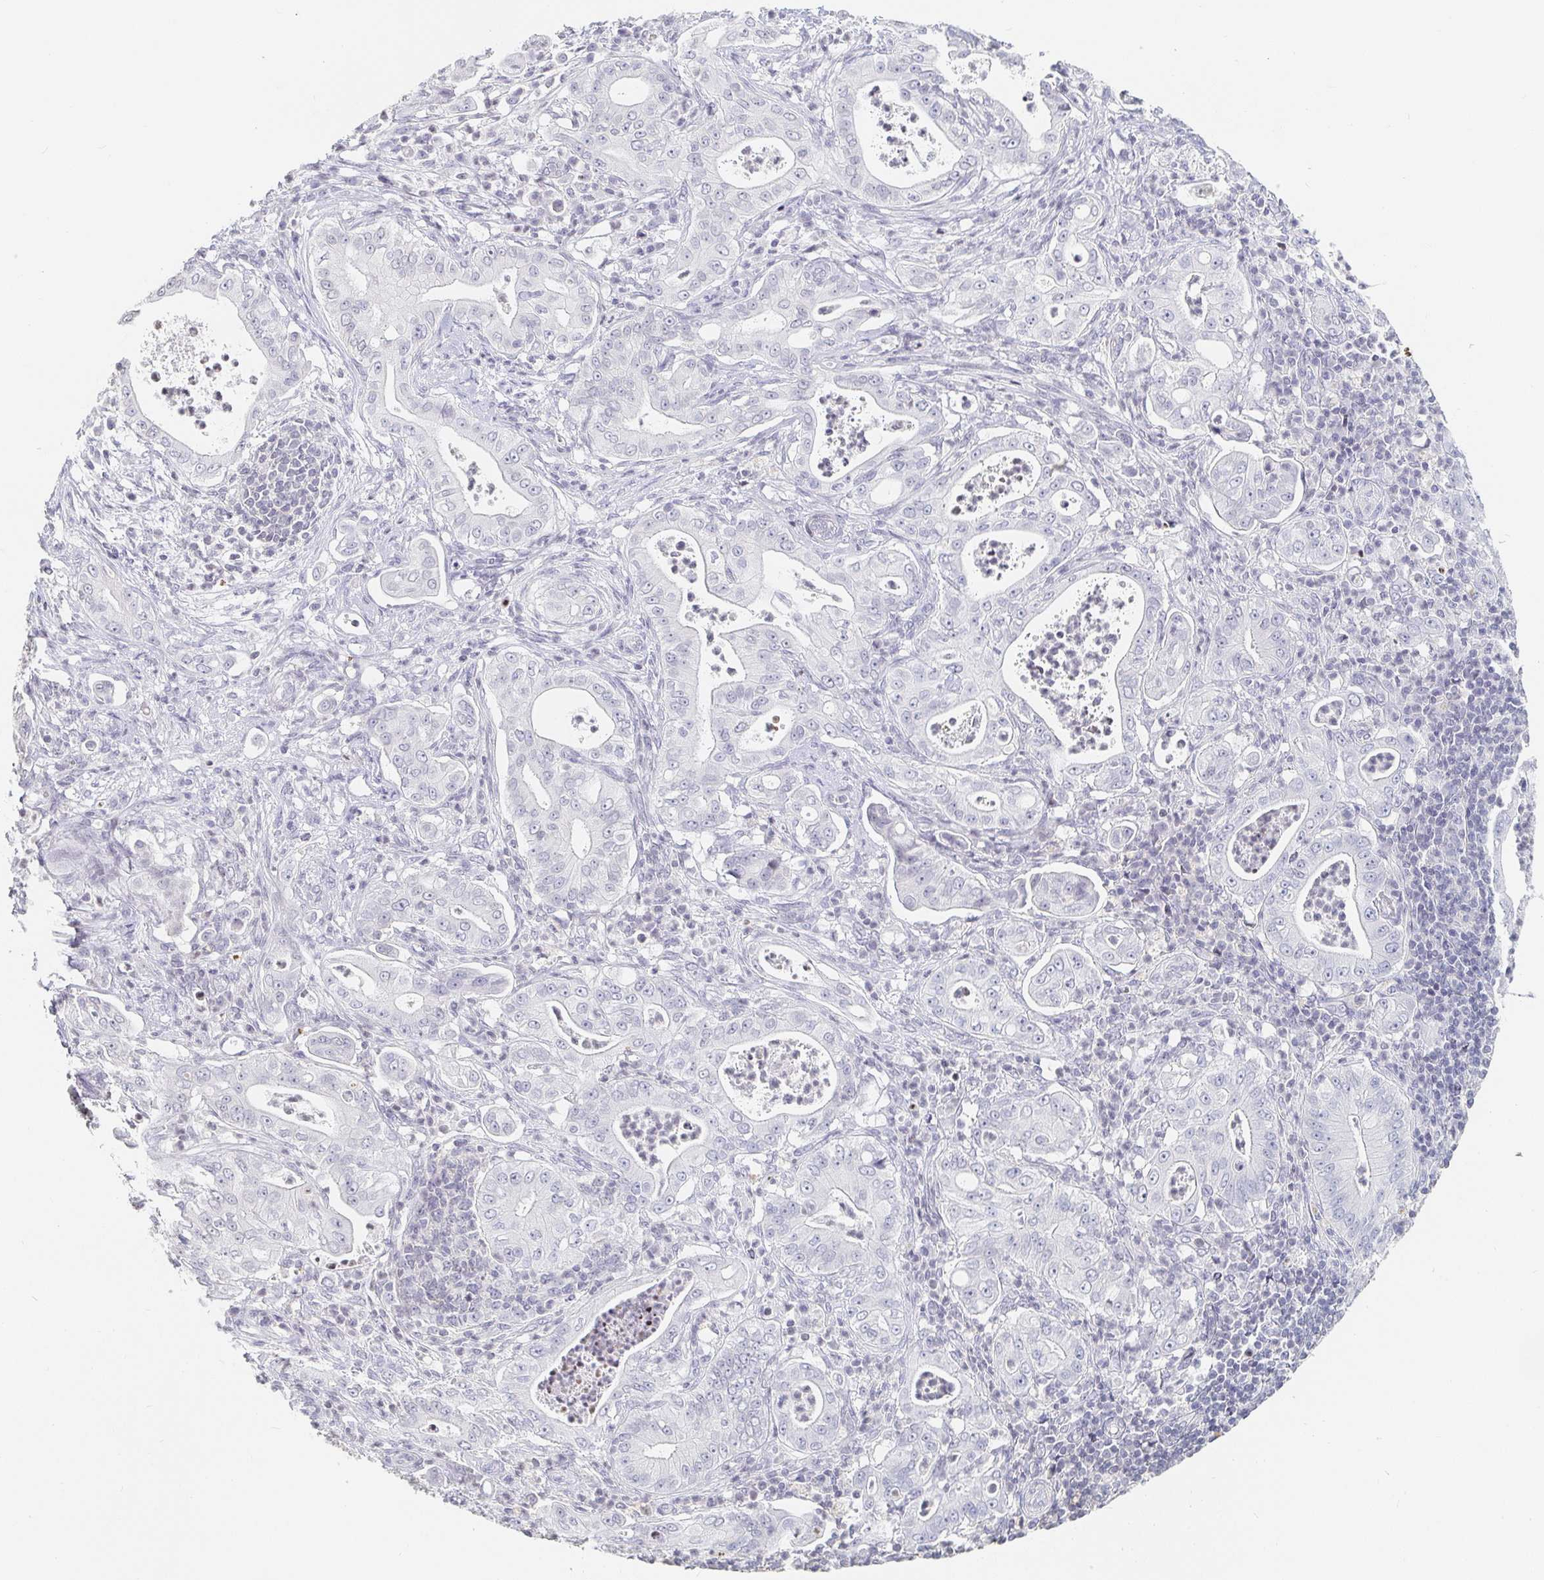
{"staining": {"intensity": "negative", "quantity": "none", "location": "none"}, "tissue": "pancreatic cancer", "cell_type": "Tumor cells", "image_type": "cancer", "snomed": [{"axis": "morphology", "description": "Adenocarcinoma, NOS"}, {"axis": "topography", "description": "Pancreas"}], "caption": "Tumor cells show no significant positivity in pancreatic cancer.", "gene": "NME9", "patient": {"sex": "male", "age": 71}}